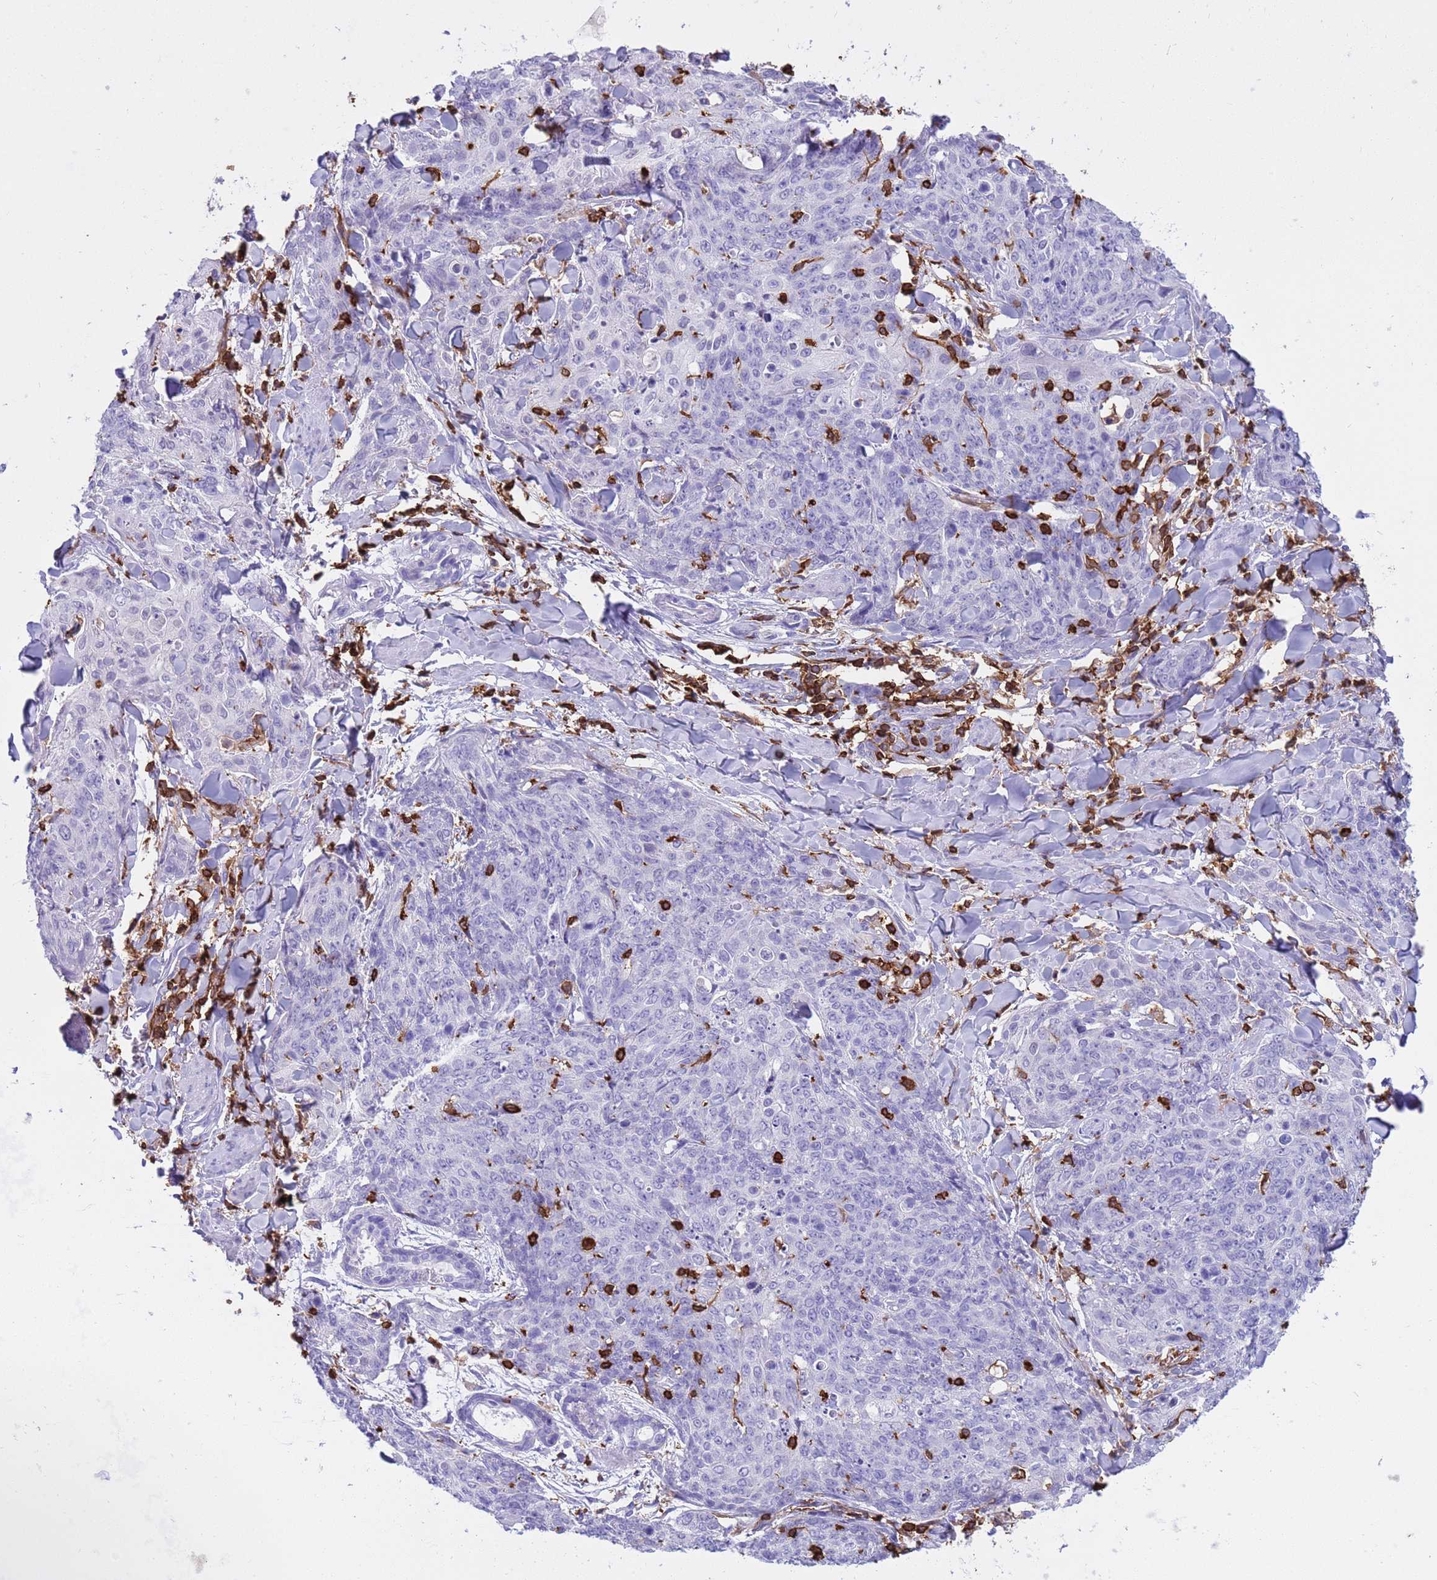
{"staining": {"intensity": "negative", "quantity": "none", "location": "none"}, "tissue": "skin cancer", "cell_type": "Tumor cells", "image_type": "cancer", "snomed": [{"axis": "morphology", "description": "Squamous cell carcinoma, NOS"}, {"axis": "topography", "description": "Skin"}, {"axis": "topography", "description": "Vulva"}], "caption": "Immunohistochemical staining of skin squamous cell carcinoma displays no significant expression in tumor cells.", "gene": "IRF5", "patient": {"sex": "female", "age": 85}}